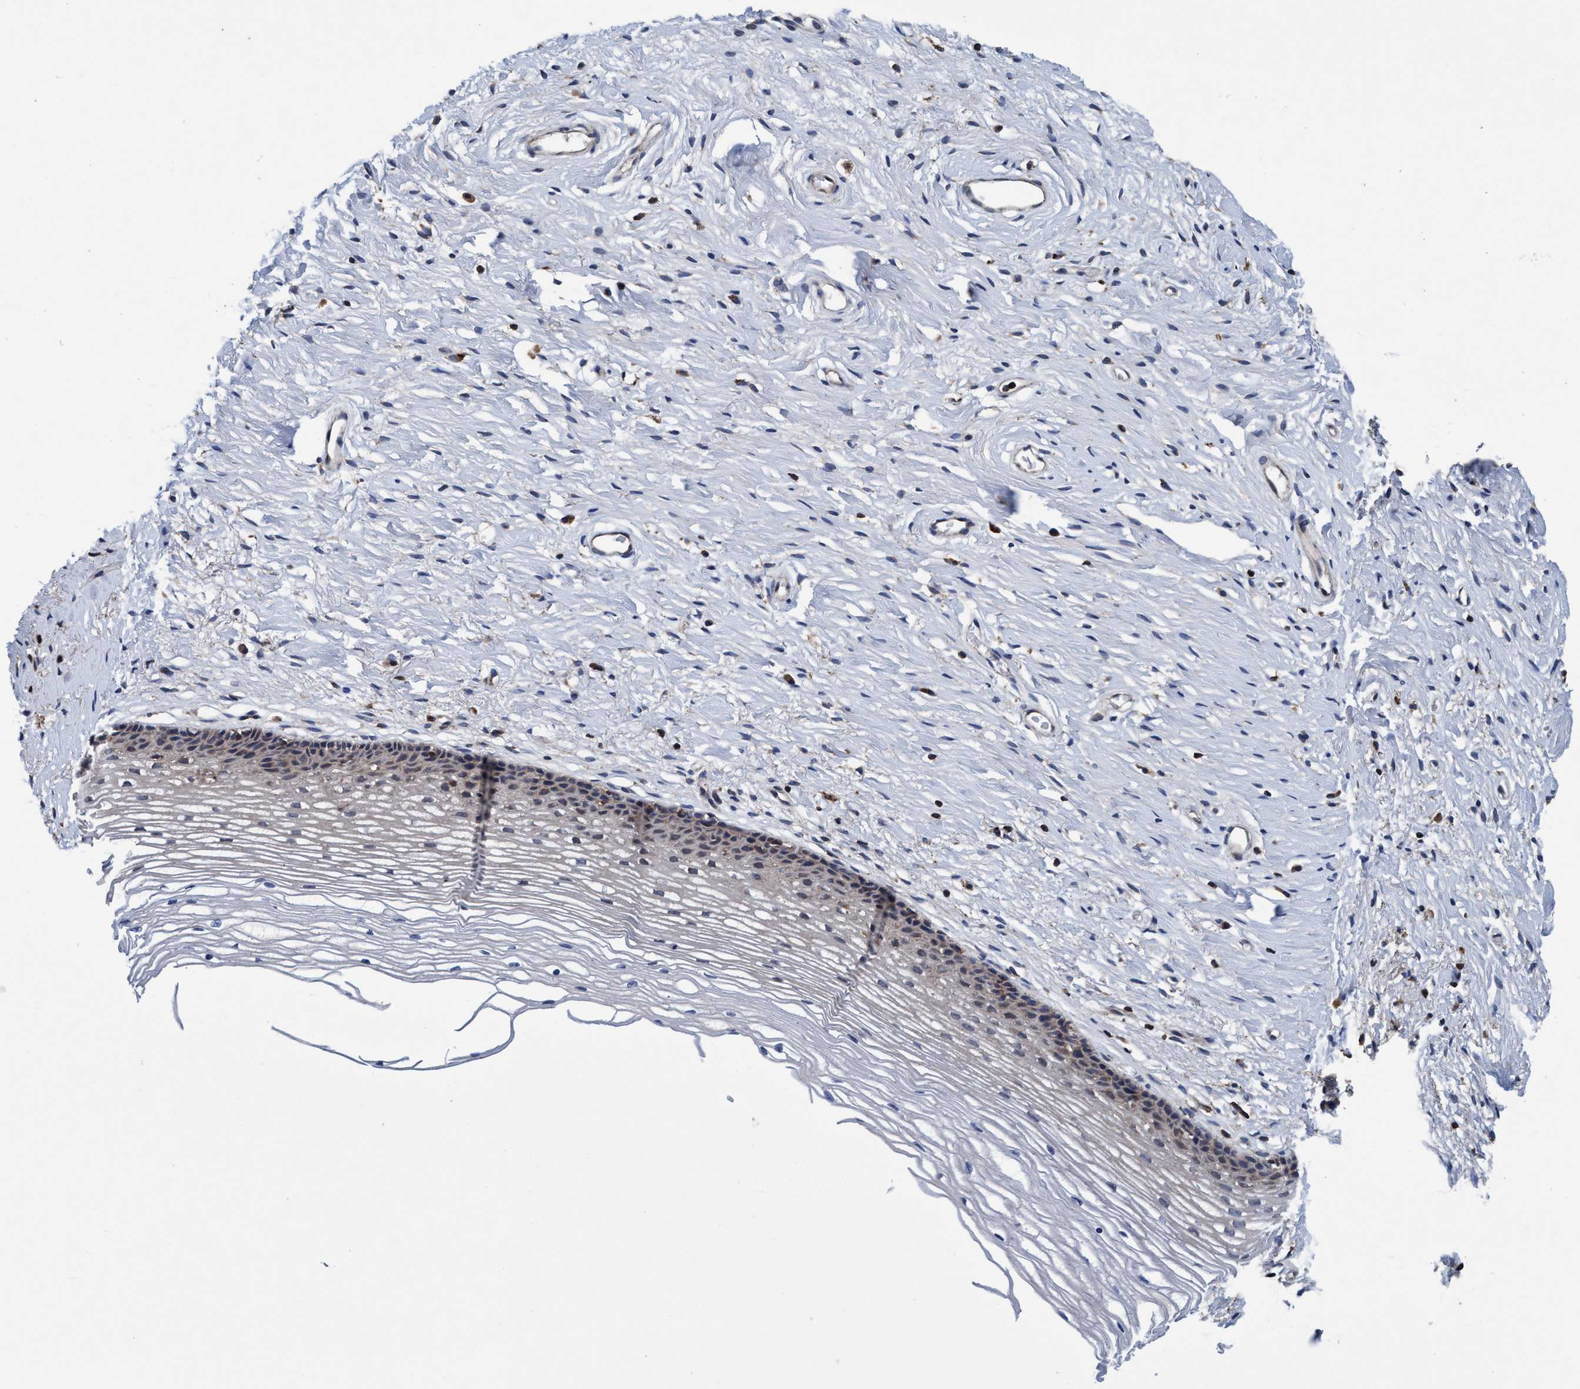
{"staining": {"intensity": "moderate", "quantity": "<25%", "location": "cytoplasmic/membranous"}, "tissue": "cervix", "cell_type": "Glandular cells", "image_type": "normal", "snomed": [{"axis": "morphology", "description": "Normal tissue, NOS"}, {"axis": "topography", "description": "Cervix"}], "caption": "IHC histopathology image of normal cervix: human cervix stained using immunohistochemistry (IHC) reveals low levels of moderate protein expression localized specifically in the cytoplasmic/membranous of glandular cells, appearing as a cytoplasmic/membranous brown color.", "gene": "ENDOG", "patient": {"sex": "female", "age": 77}}